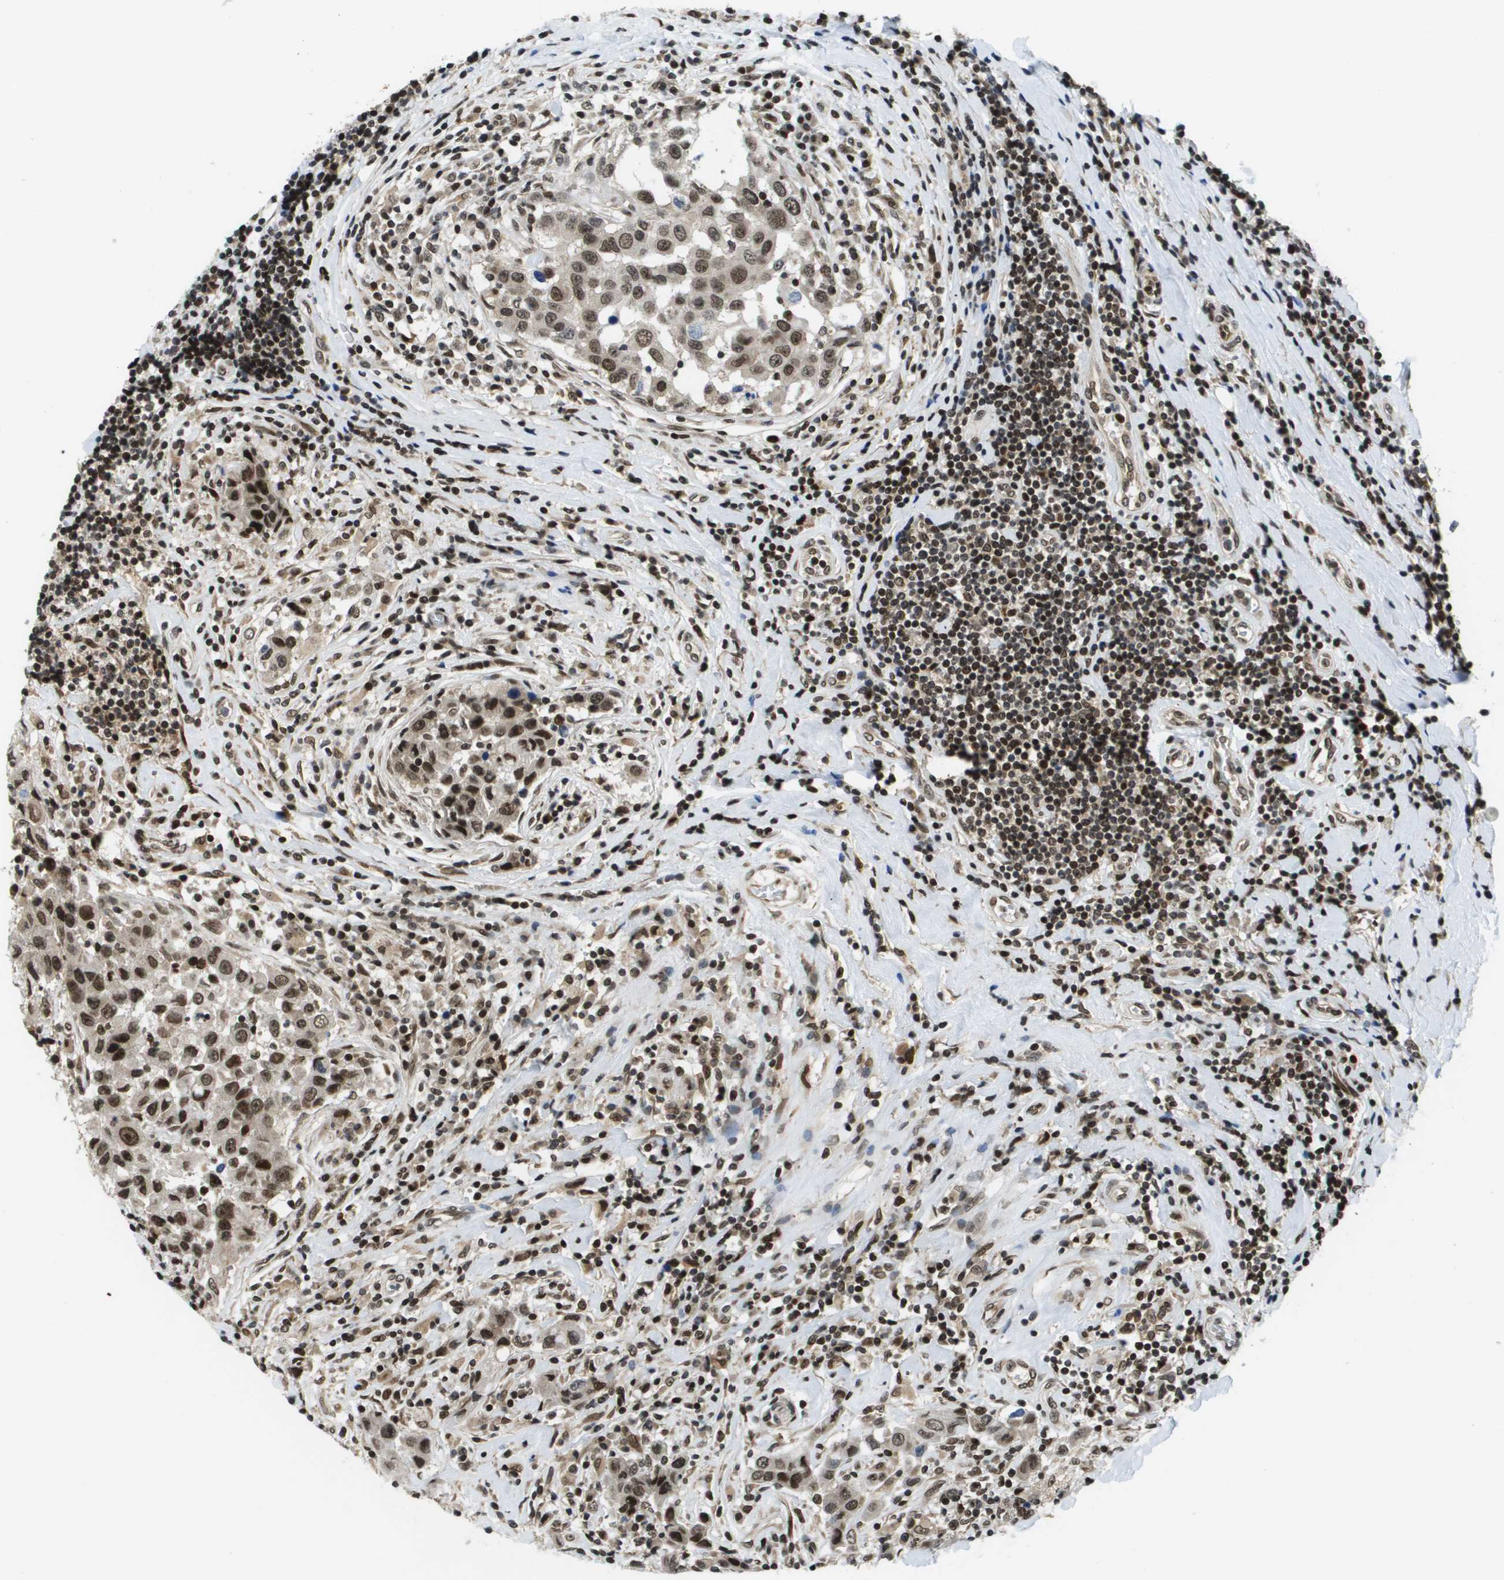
{"staining": {"intensity": "moderate", "quantity": ">75%", "location": "nuclear"}, "tissue": "breast cancer", "cell_type": "Tumor cells", "image_type": "cancer", "snomed": [{"axis": "morphology", "description": "Duct carcinoma"}, {"axis": "topography", "description": "Breast"}], "caption": "Human invasive ductal carcinoma (breast) stained with a protein marker reveals moderate staining in tumor cells.", "gene": "RECQL4", "patient": {"sex": "female", "age": 27}}